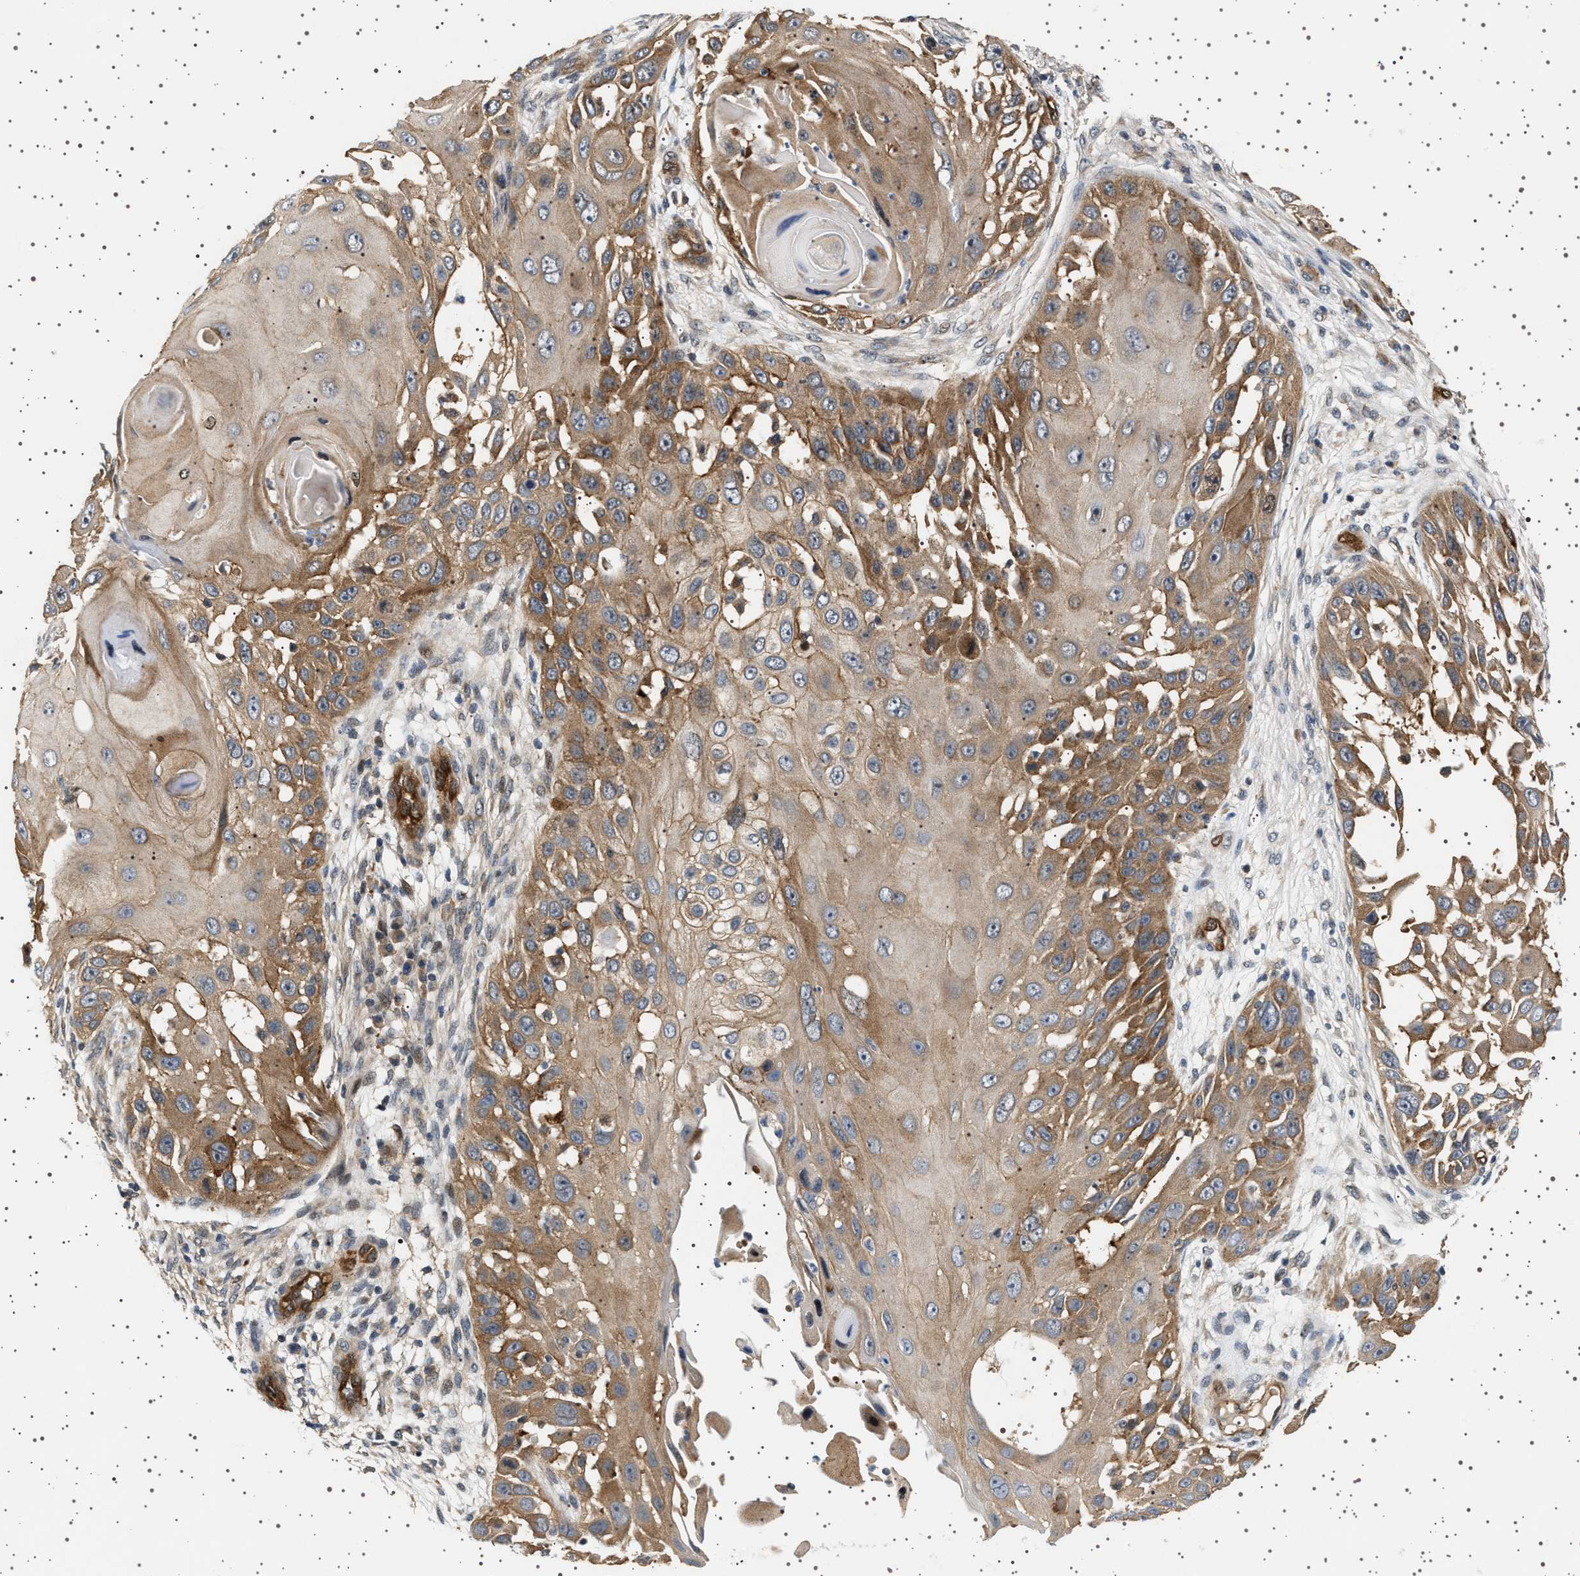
{"staining": {"intensity": "moderate", "quantity": ">75%", "location": "cytoplasmic/membranous"}, "tissue": "skin cancer", "cell_type": "Tumor cells", "image_type": "cancer", "snomed": [{"axis": "morphology", "description": "Squamous cell carcinoma, NOS"}, {"axis": "topography", "description": "Skin"}], "caption": "Protein expression analysis of skin cancer (squamous cell carcinoma) reveals moderate cytoplasmic/membranous expression in approximately >75% of tumor cells.", "gene": "BAG3", "patient": {"sex": "female", "age": 44}}